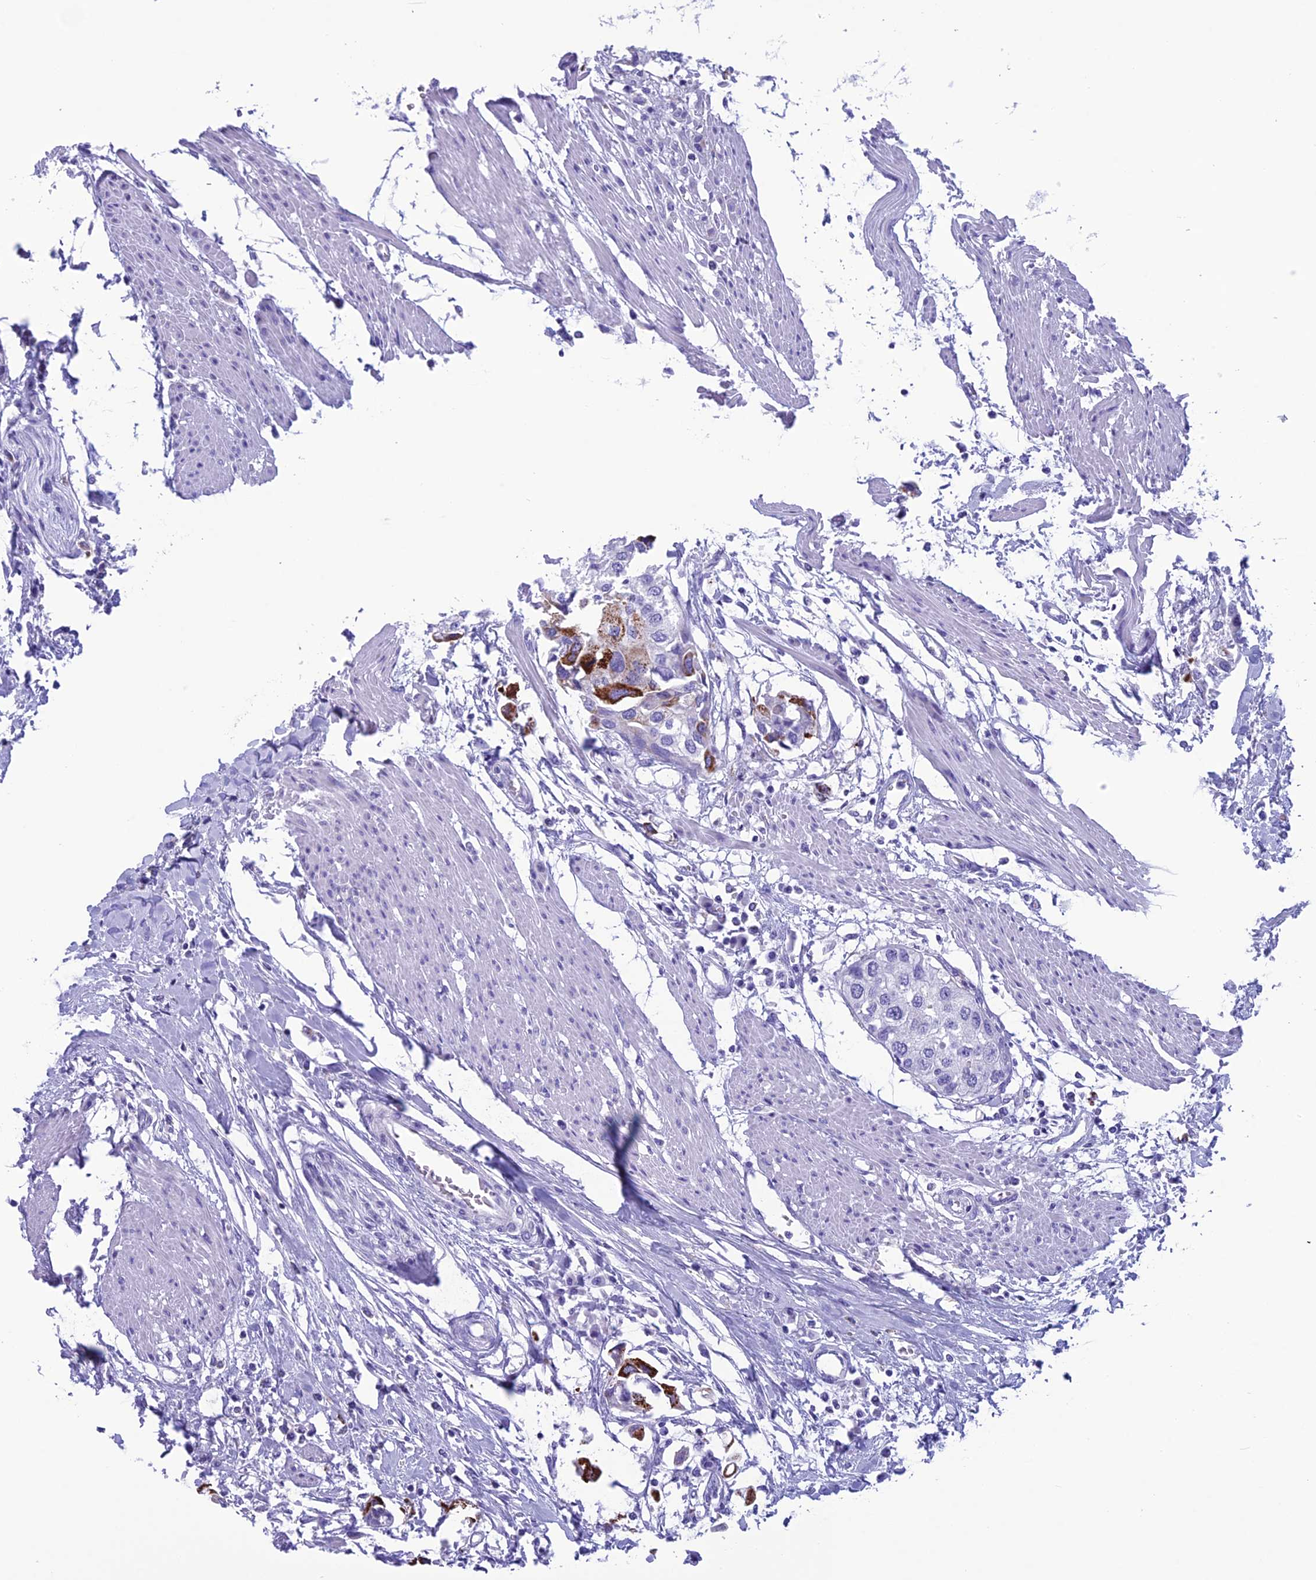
{"staining": {"intensity": "strong", "quantity": "<25%", "location": "cytoplasmic/membranous"}, "tissue": "urothelial cancer", "cell_type": "Tumor cells", "image_type": "cancer", "snomed": [{"axis": "morphology", "description": "Urothelial carcinoma, High grade"}, {"axis": "topography", "description": "Urinary bladder"}], "caption": "High-grade urothelial carcinoma stained with a brown dye exhibits strong cytoplasmic/membranous positive positivity in about <25% of tumor cells.", "gene": "TRAM1L1", "patient": {"sex": "male", "age": 64}}